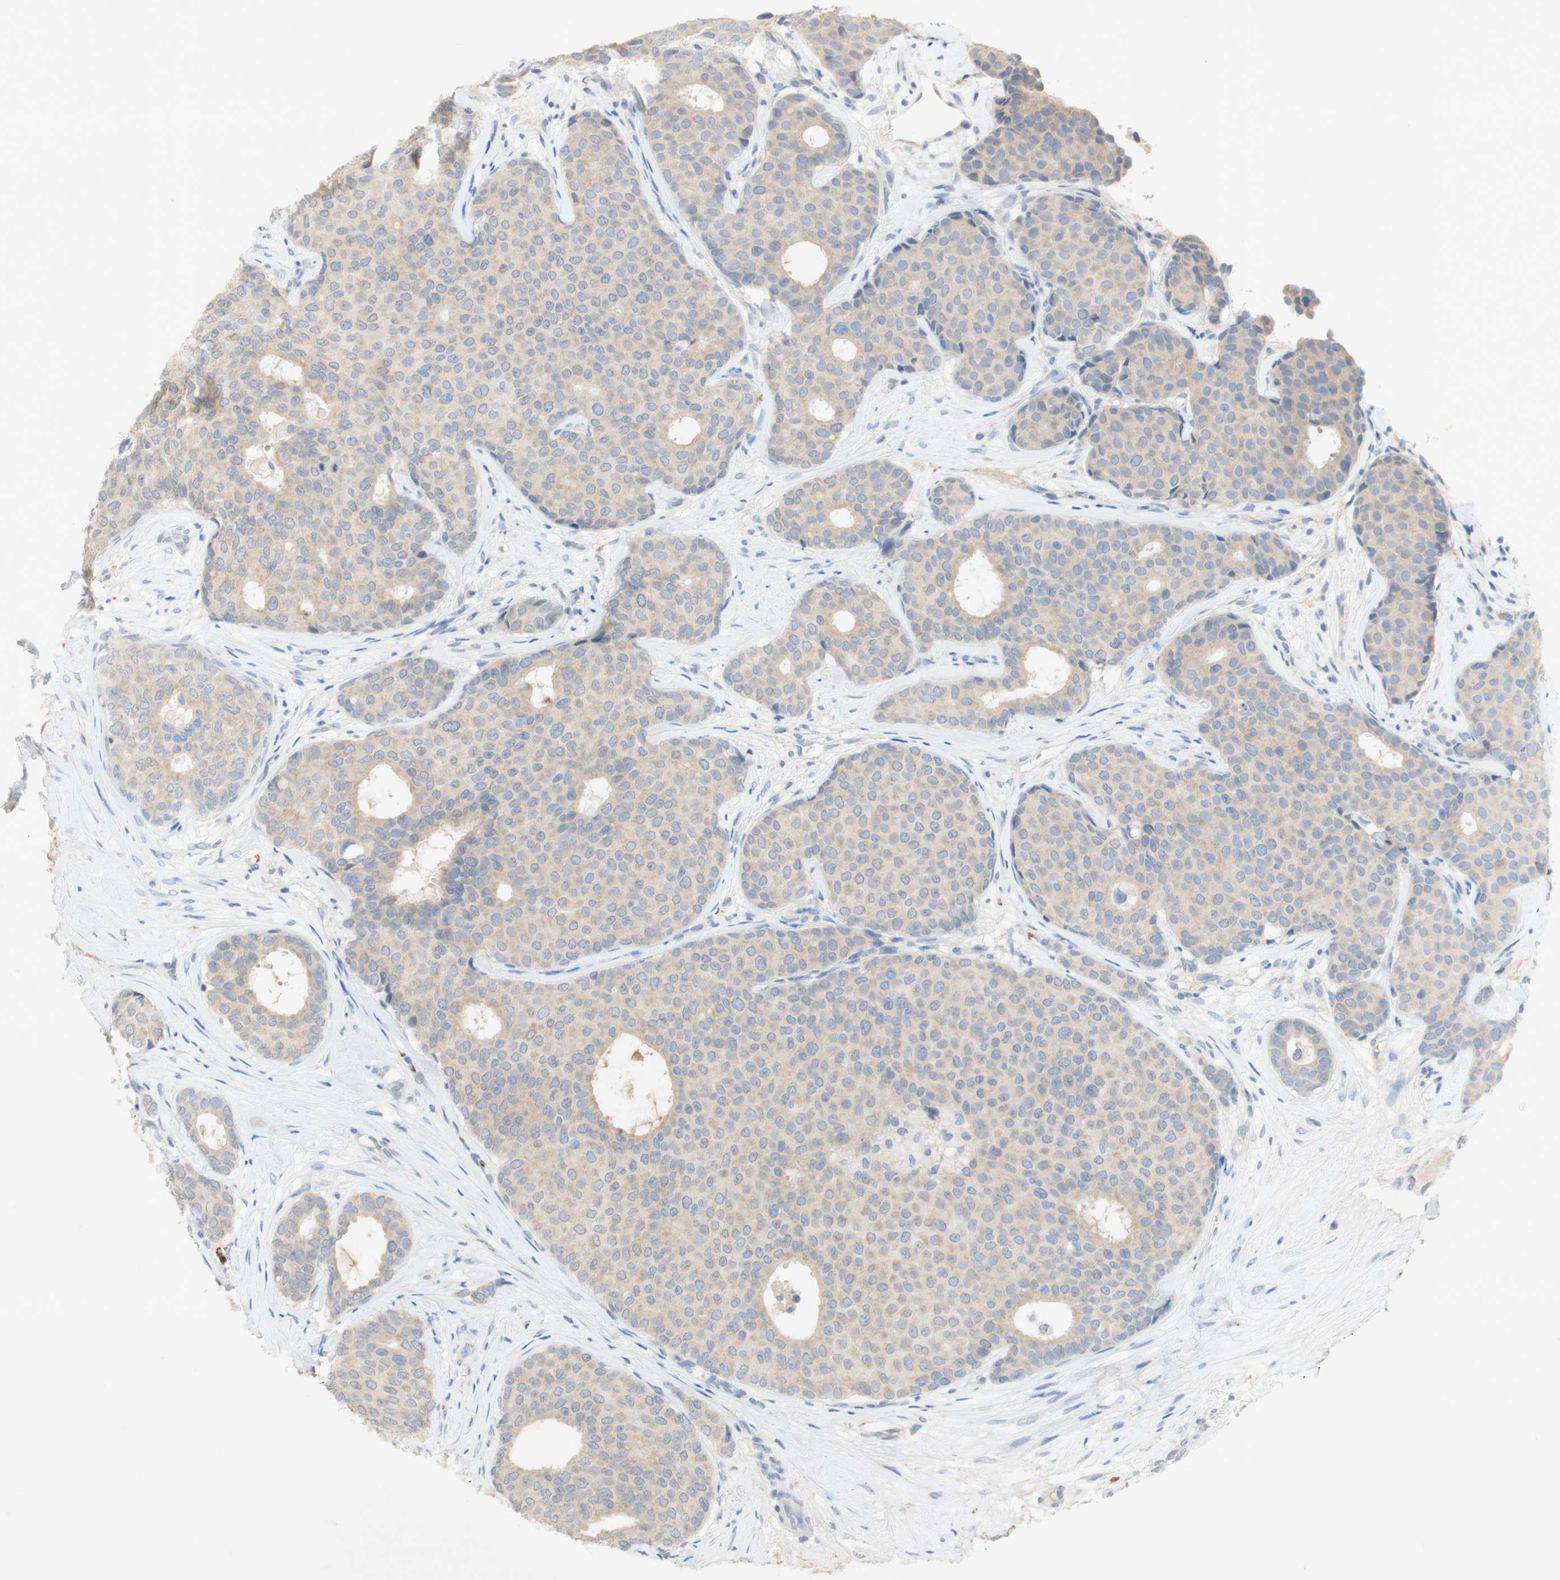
{"staining": {"intensity": "weak", "quantity": "25%-75%", "location": "cytoplasmic/membranous"}, "tissue": "breast cancer", "cell_type": "Tumor cells", "image_type": "cancer", "snomed": [{"axis": "morphology", "description": "Duct carcinoma"}, {"axis": "topography", "description": "Breast"}], "caption": "The immunohistochemical stain labels weak cytoplasmic/membranous staining in tumor cells of breast cancer tissue.", "gene": "EPO", "patient": {"sex": "female", "age": 75}}